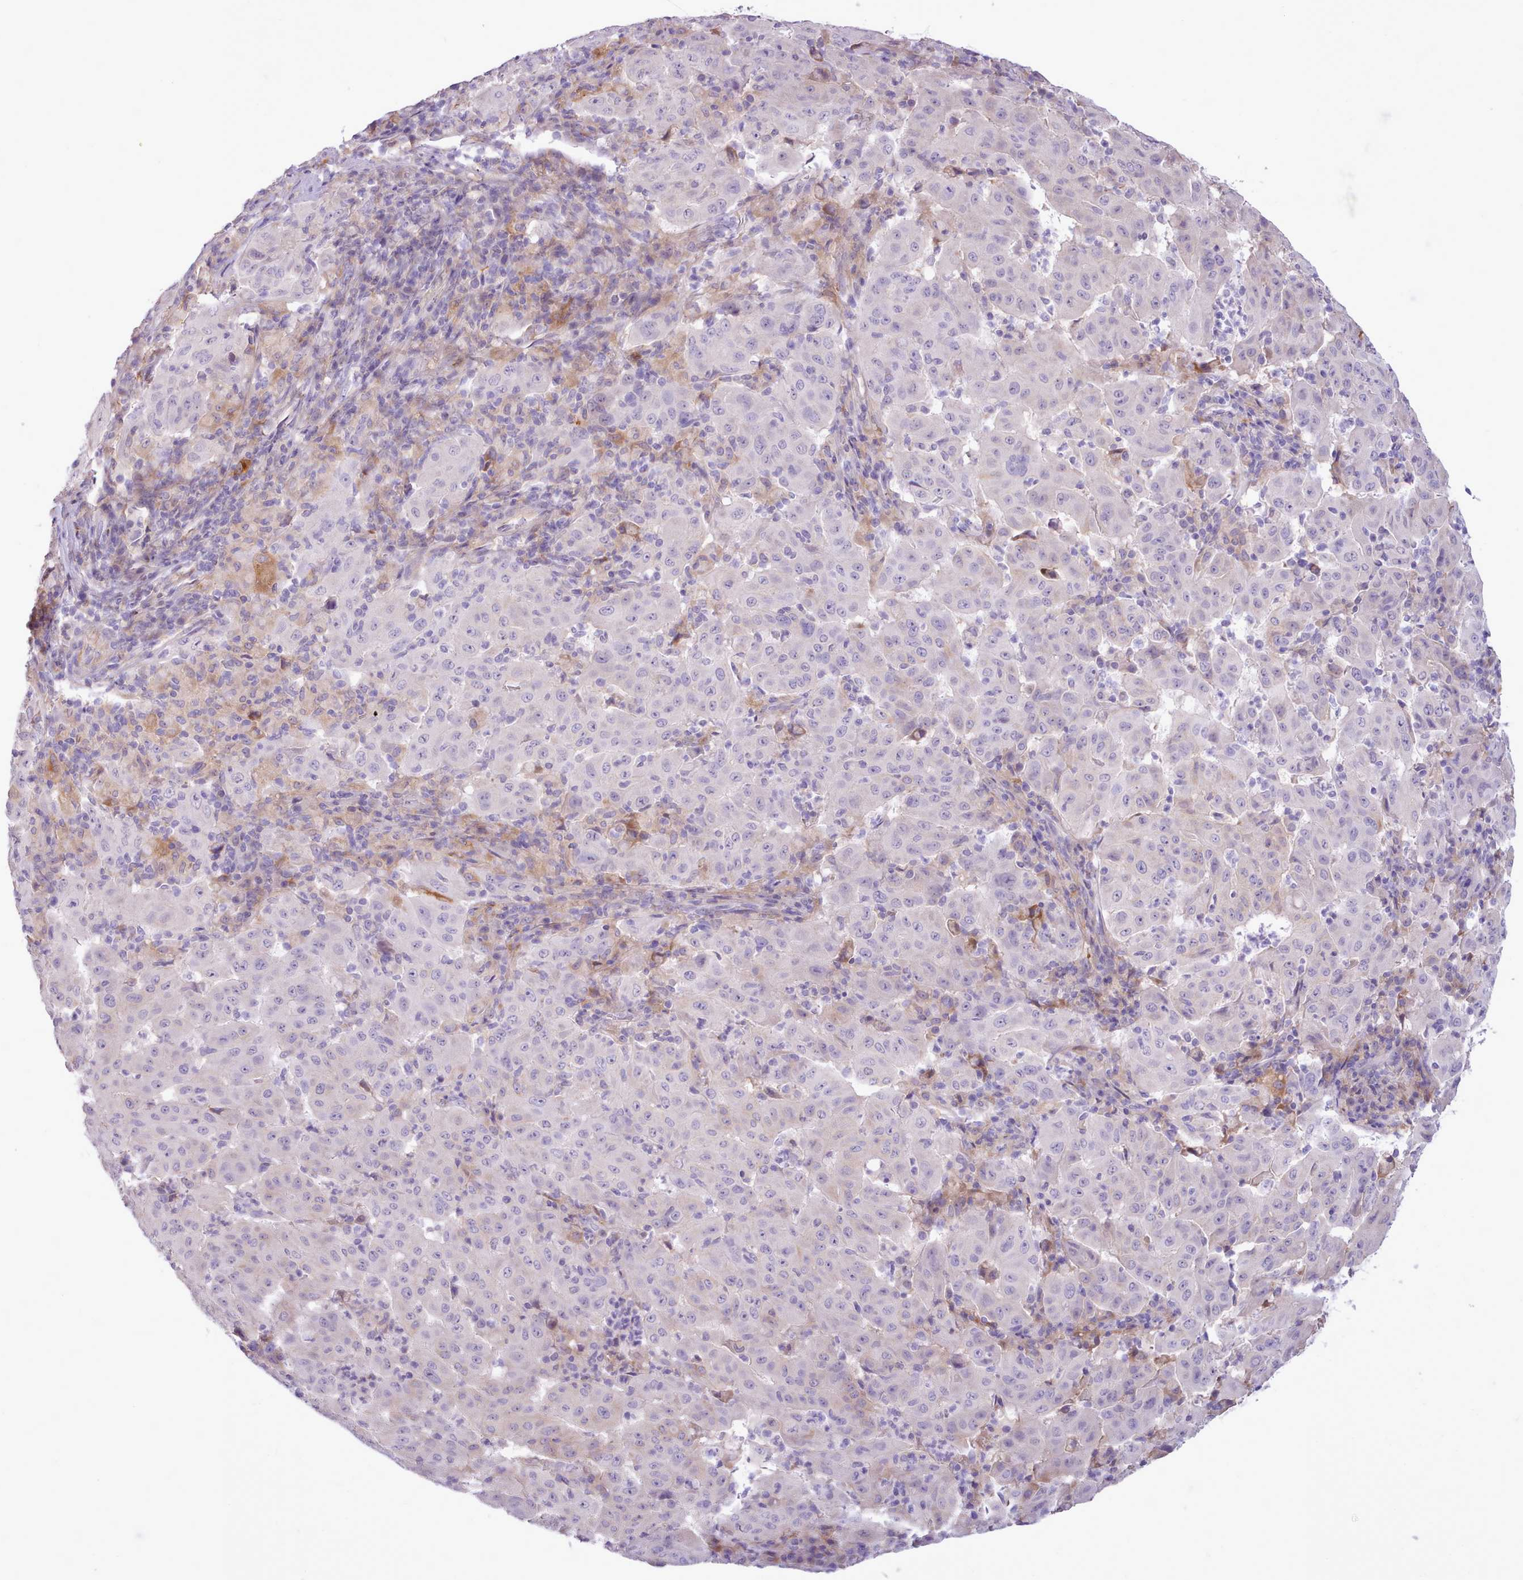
{"staining": {"intensity": "negative", "quantity": "none", "location": "none"}, "tissue": "pancreatic cancer", "cell_type": "Tumor cells", "image_type": "cancer", "snomed": [{"axis": "morphology", "description": "Adenocarcinoma, NOS"}, {"axis": "topography", "description": "Pancreas"}], "caption": "High magnification brightfield microscopy of pancreatic cancer (adenocarcinoma) stained with DAB (3,3'-diaminobenzidine) (brown) and counterstained with hematoxylin (blue): tumor cells show no significant expression.", "gene": "CYP2A13", "patient": {"sex": "male", "age": 63}}